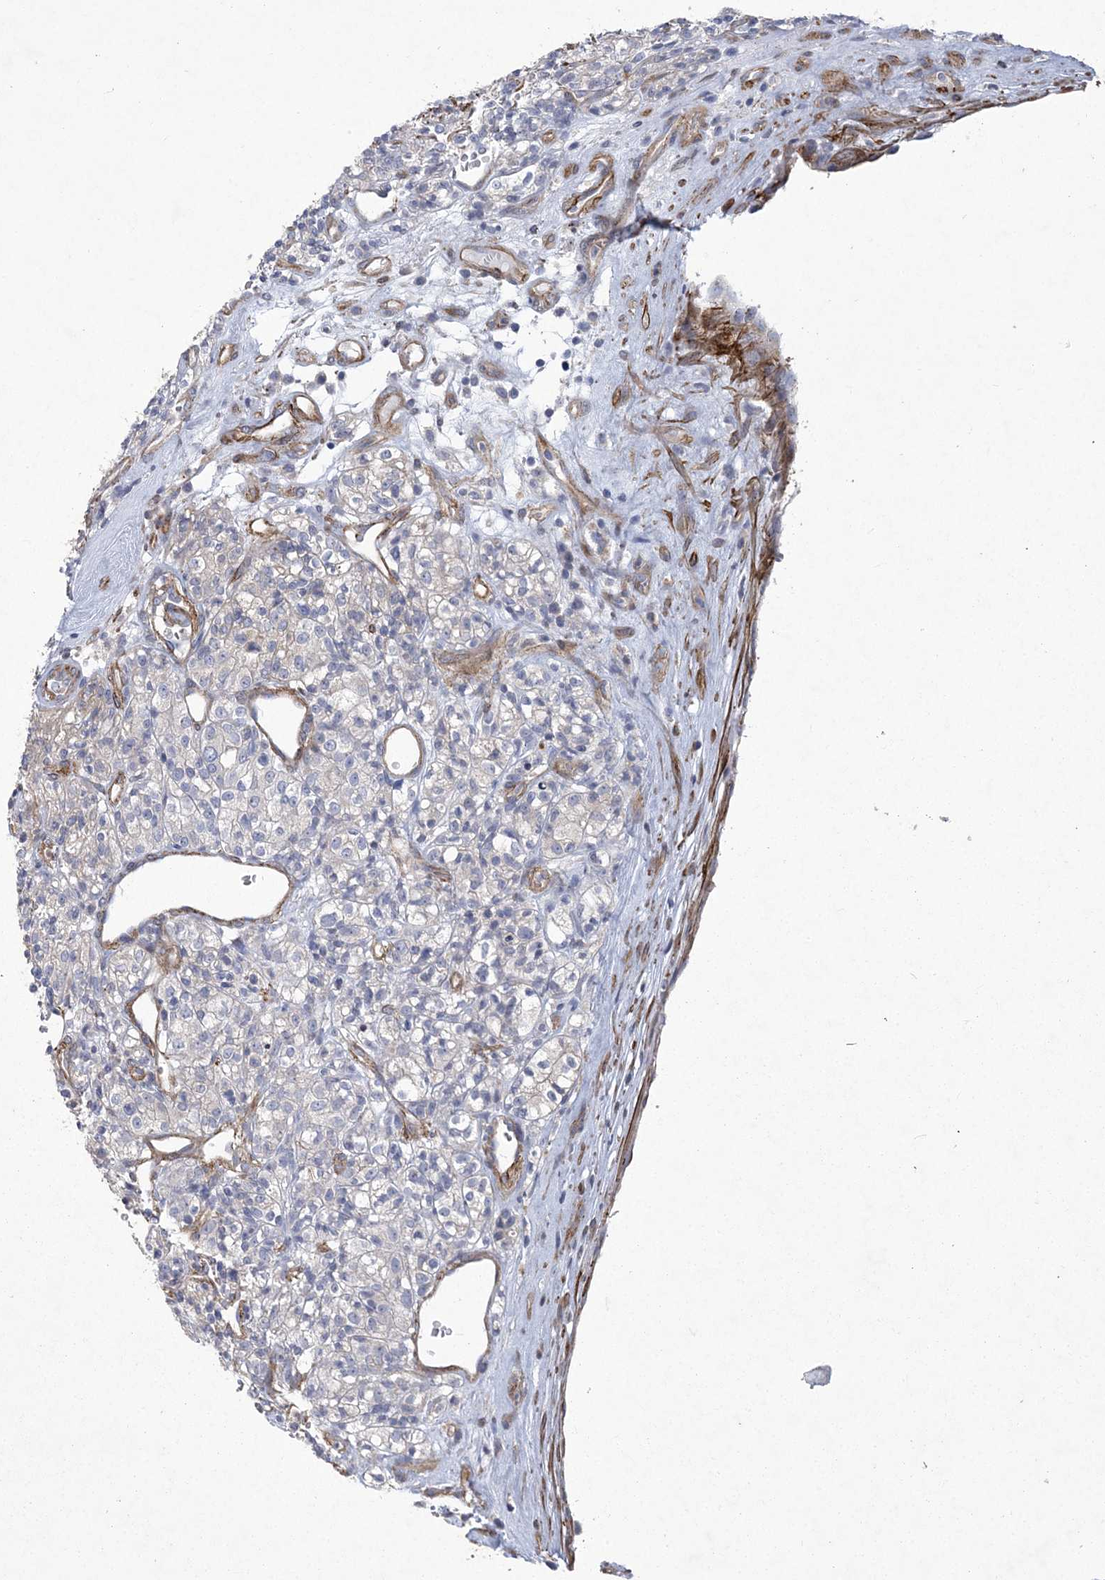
{"staining": {"intensity": "negative", "quantity": "none", "location": "none"}, "tissue": "renal cancer", "cell_type": "Tumor cells", "image_type": "cancer", "snomed": [{"axis": "morphology", "description": "Adenocarcinoma, NOS"}, {"axis": "topography", "description": "Kidney"}], "caption": "Renal adenocarcinoma stained for a protein using immunohistochemistry displays no staining tumor cells.", "gene": "ARSJ", "patient": {"sex": "male", "age": 77}}